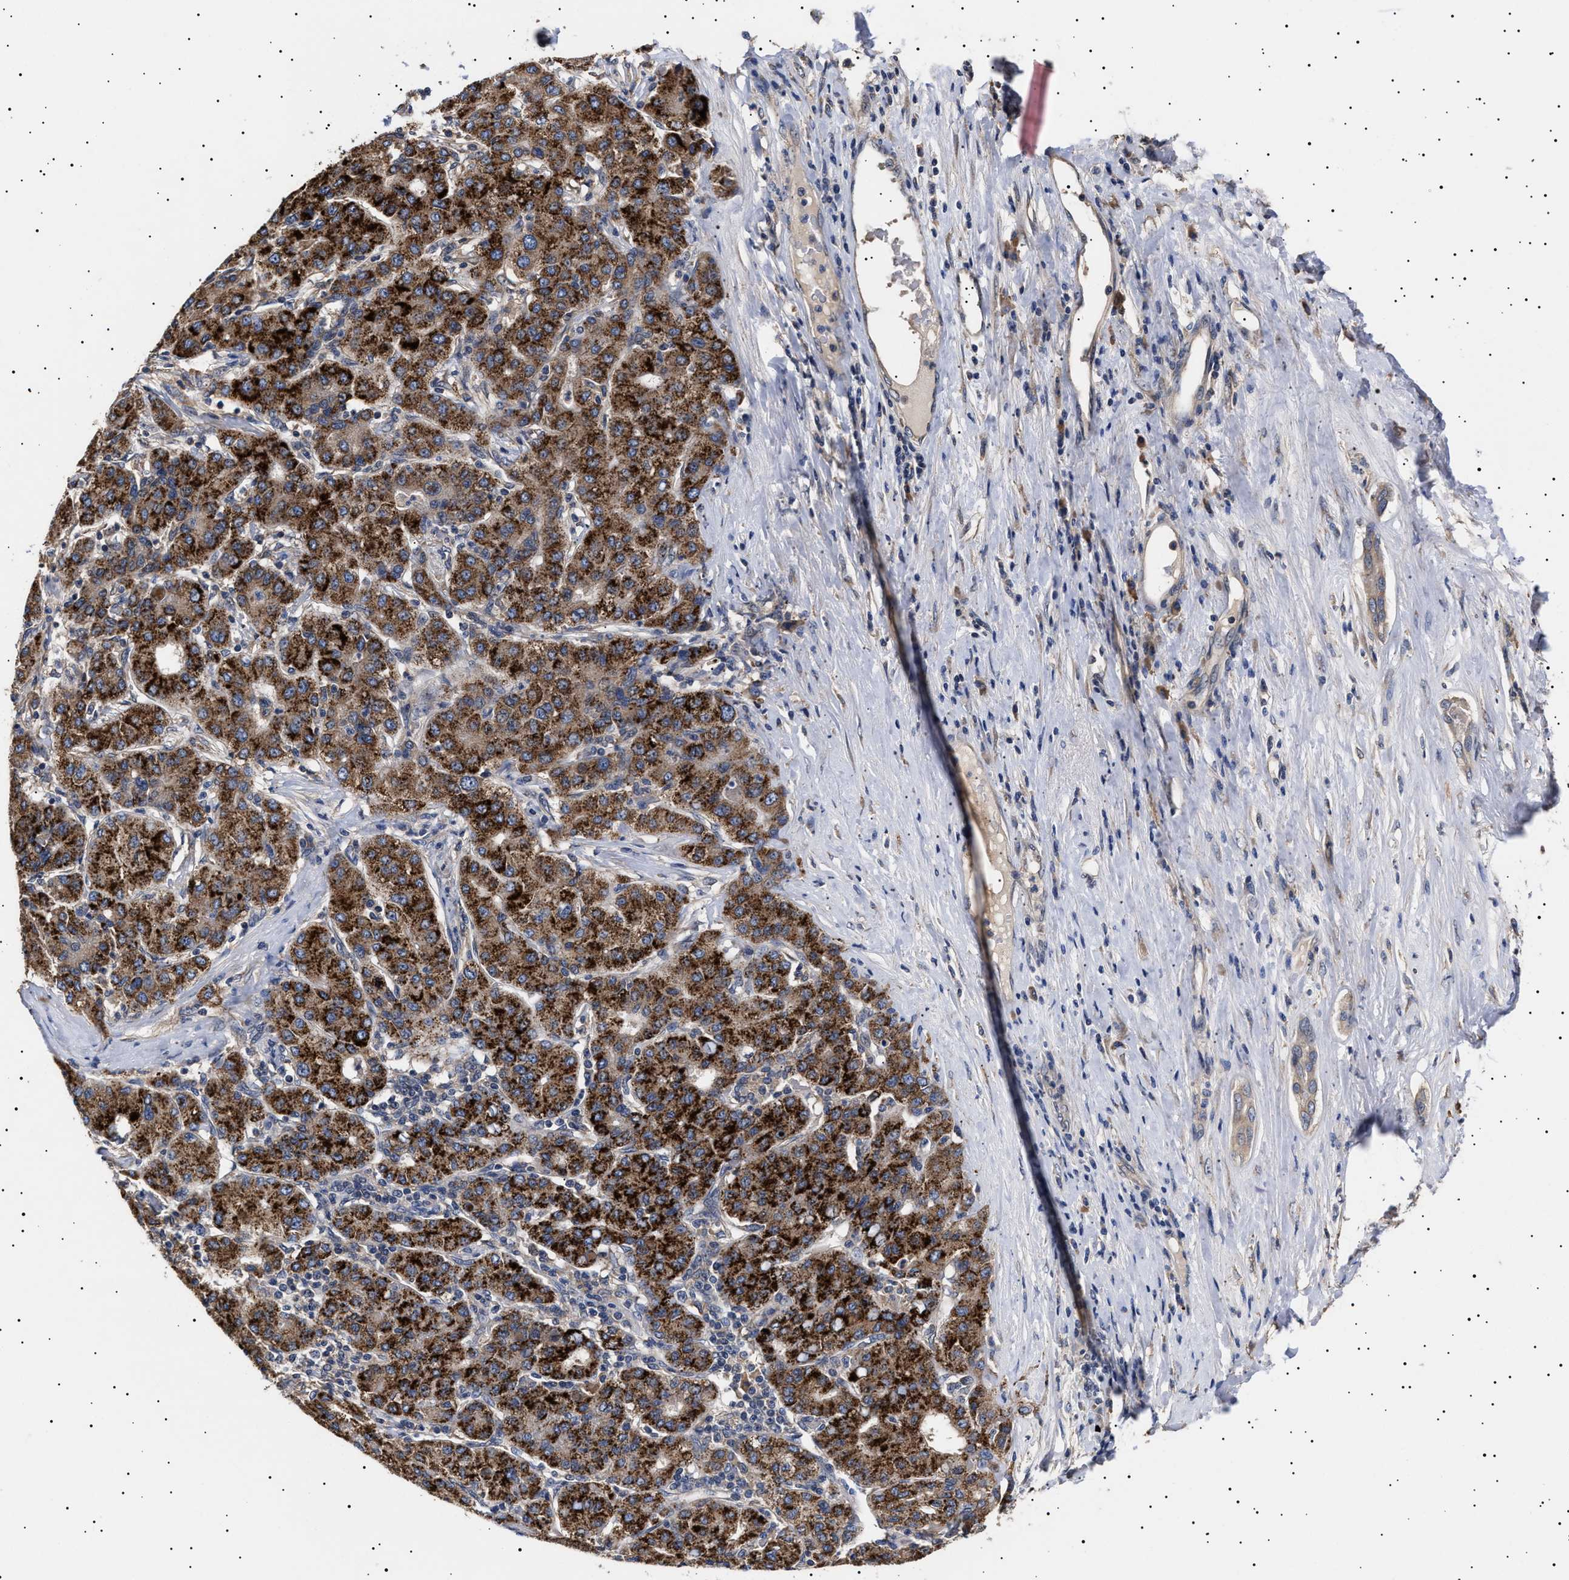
{"staining": {"intensity": "strong", "quantity": ">75%", "location": "cytoplasmic/membranous"}, "tissue": "liver cancer", "cell_type": "Tumor cells", "image_type": "cancer", "snomed": [{"axis": "morphology", "description": "Carcinoma, Hepatocellular, NOS"}, {"axis": "topography", "description": "Liver"}], "caption": "A brown stain labels strong cytoplasmic/membranous staining of a protein in liver hepatocellular carcinoma tumor cells.", "gene": "KRBA1", "patient": {"sex": "male", "age": 65}}